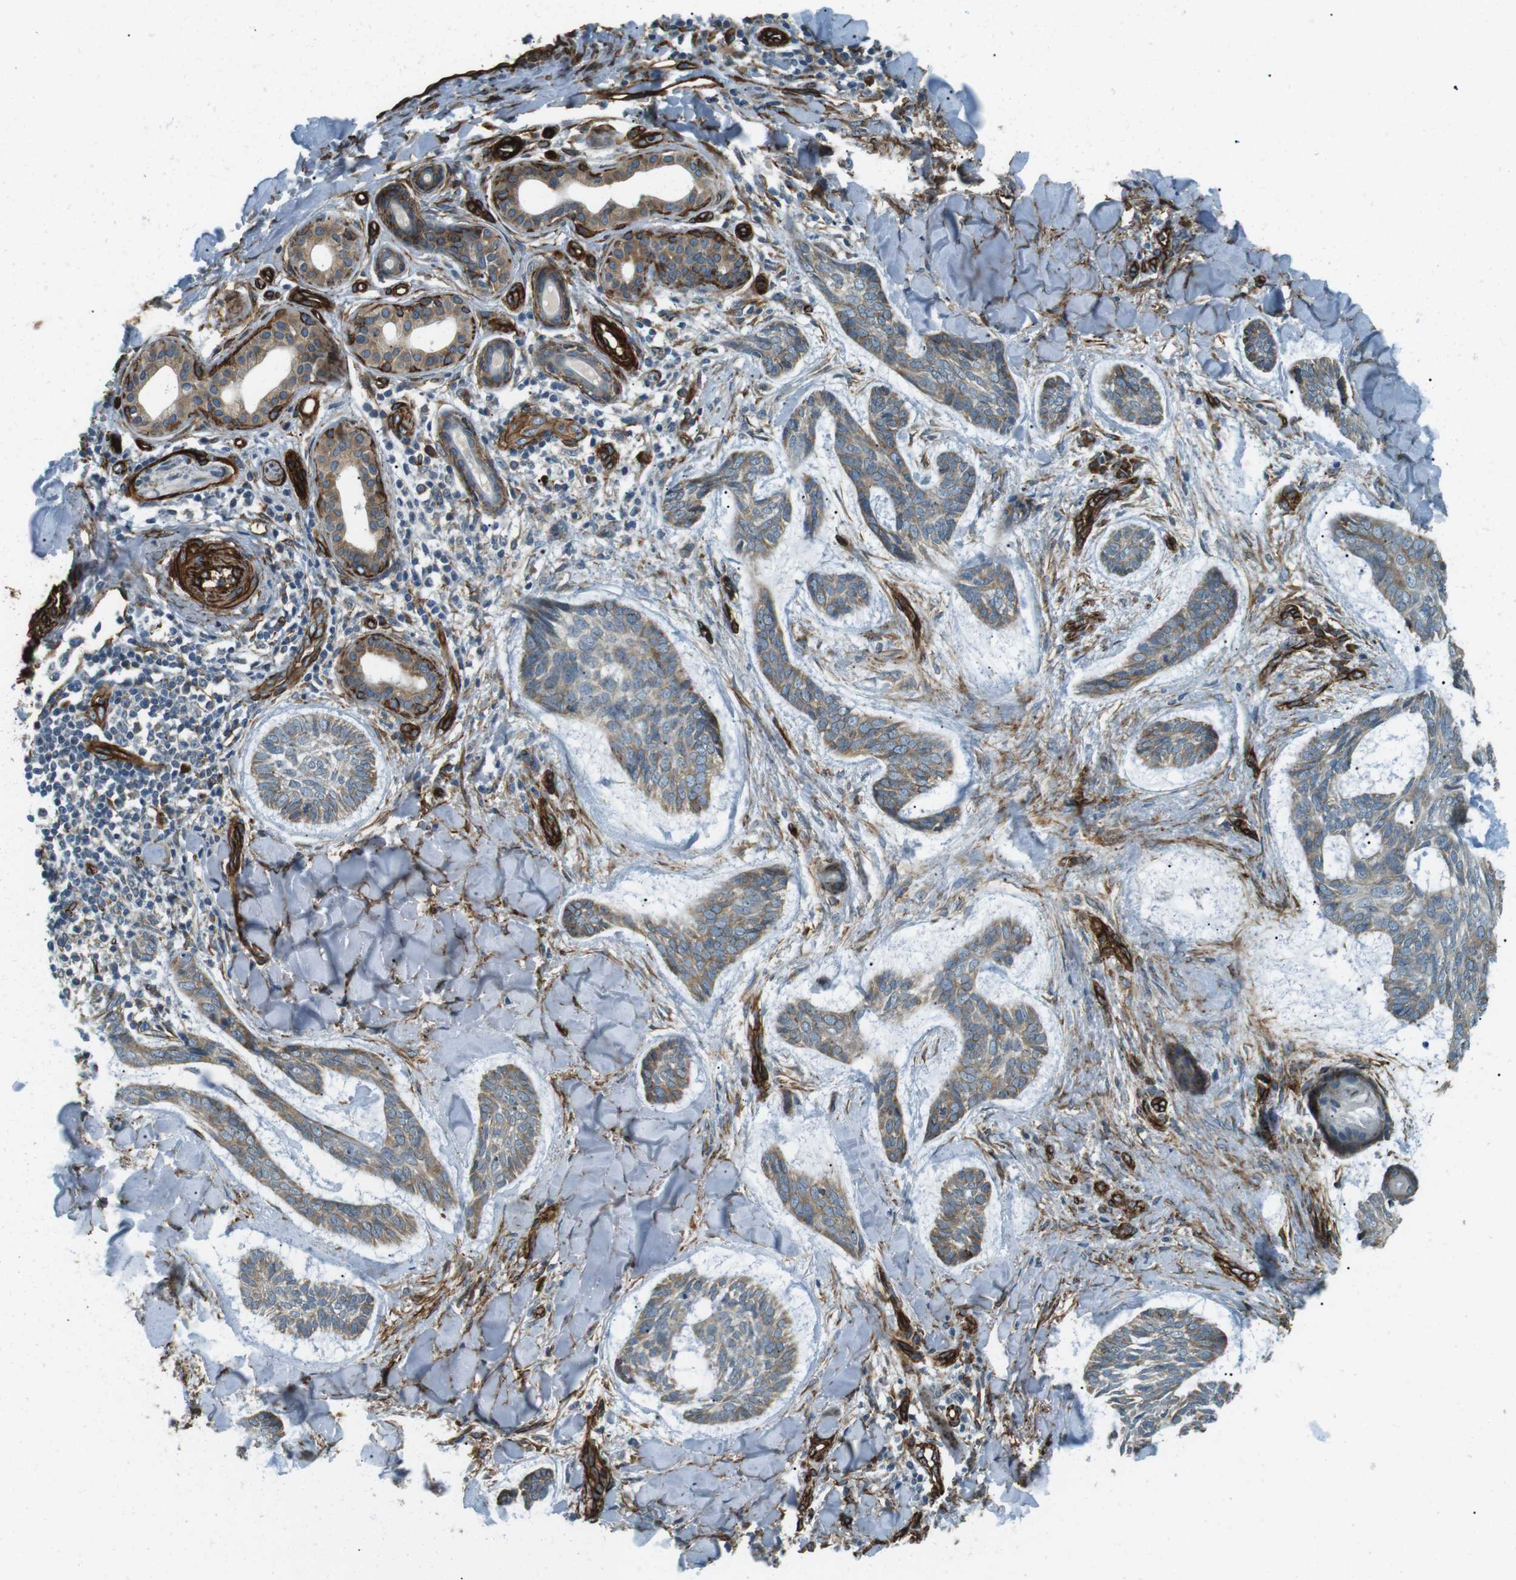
{"staining": {"intensity": "moderate", "quantity": ">75%", "location": "cytoplasmic/membranous"}, "tissue": "skin cancer", "cell_type": "Tumor cells", "image_type": "cancer", "snomed": [{"axis": "morphology", "description": "Basal cell carcinoma"}, {"axis": "topography", "description": "Skin"}], "caption": "Approximately >75% of tumor cells in human basal cell carcinoma (skin) exhibit moderate cytoplasmic/membranous protein staining as visualized by brown immunohistochemical staining.", "gene": "ODR4", "patient": {"sex": "male", "age": 43}}